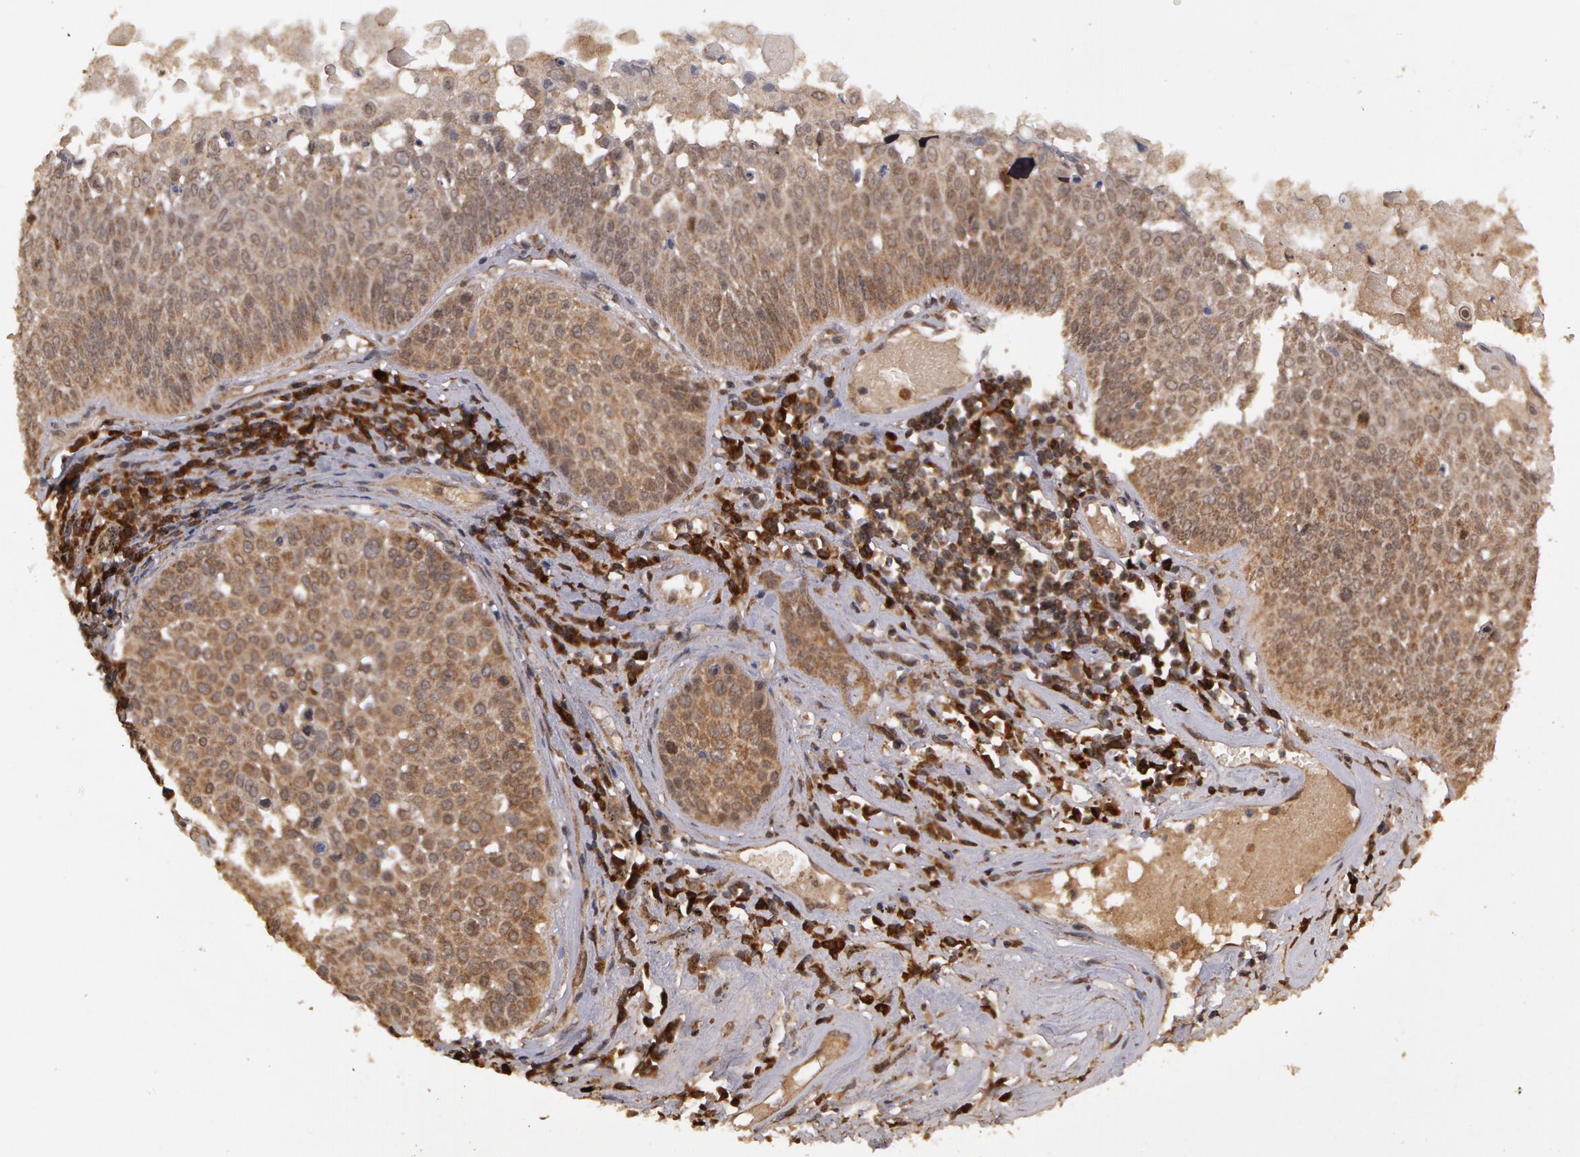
{"staining": {"intensity": "moderate", "quantity": ">75%", "location": "cytoplasmic/membranous"}, "tissue": "lung cancer", "cell_type": "Tumor cells", "image_type": "cancer", "snomed": [{"axis": "morphology", "description": "Adenocarcinoma, NOS"}, {"axis": "topography", "description": "Lung"}], "caption": "Immunohistochemical staining of lung adenocarcinoma shows moderate cytoplasmic/membranous protein positivity in approximately >75% of tumor cells. (DAB = brown stain, brightfield microscopy at high magnification).", "gene": "GLIS1", "patient": {"sex": "male", "age": 60}}